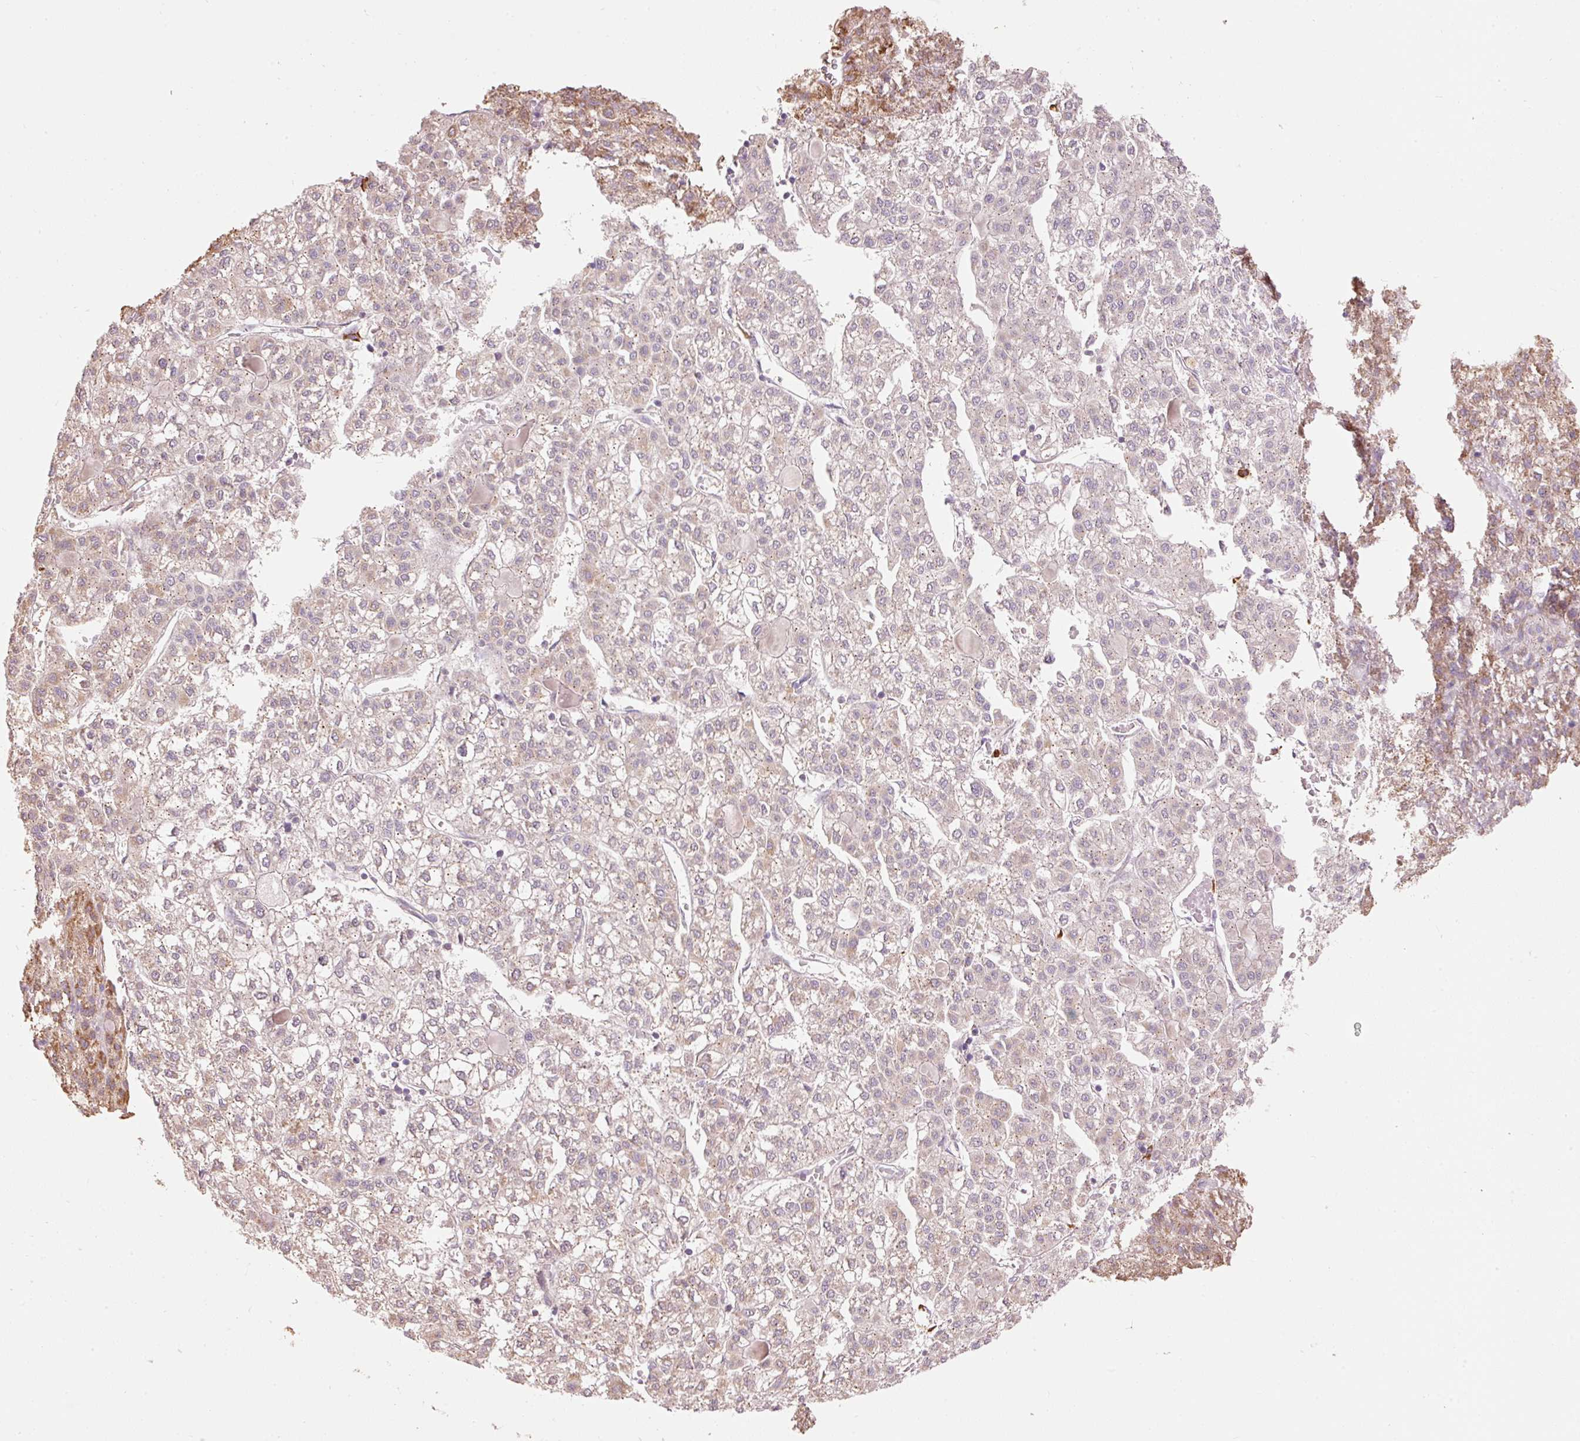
{"staining": {"intensity": "moderate", "quantity": "<25%", "location": "cytoplasmic/membranous"}, "tissue": "liver cancer", "cell_type": "Tumor cells", "image_type": "cancer", "snomed": [{"axis": "morphology", "description": "Carcinoma, Hepatocellular, NOS"}, {"axis": "topography", "description": "Liver"}], "caption": "This image reveals liver cancer (hepatocellular carcinoma) stained with IHC to label a protein in brown. The cytoplasmic/membranous of tumor cells show moderate positivity for the protein. Nuclei are counter-stained blue.", "gene": "PNPLA5", "patient": {"sex": "female", "age": 43}}